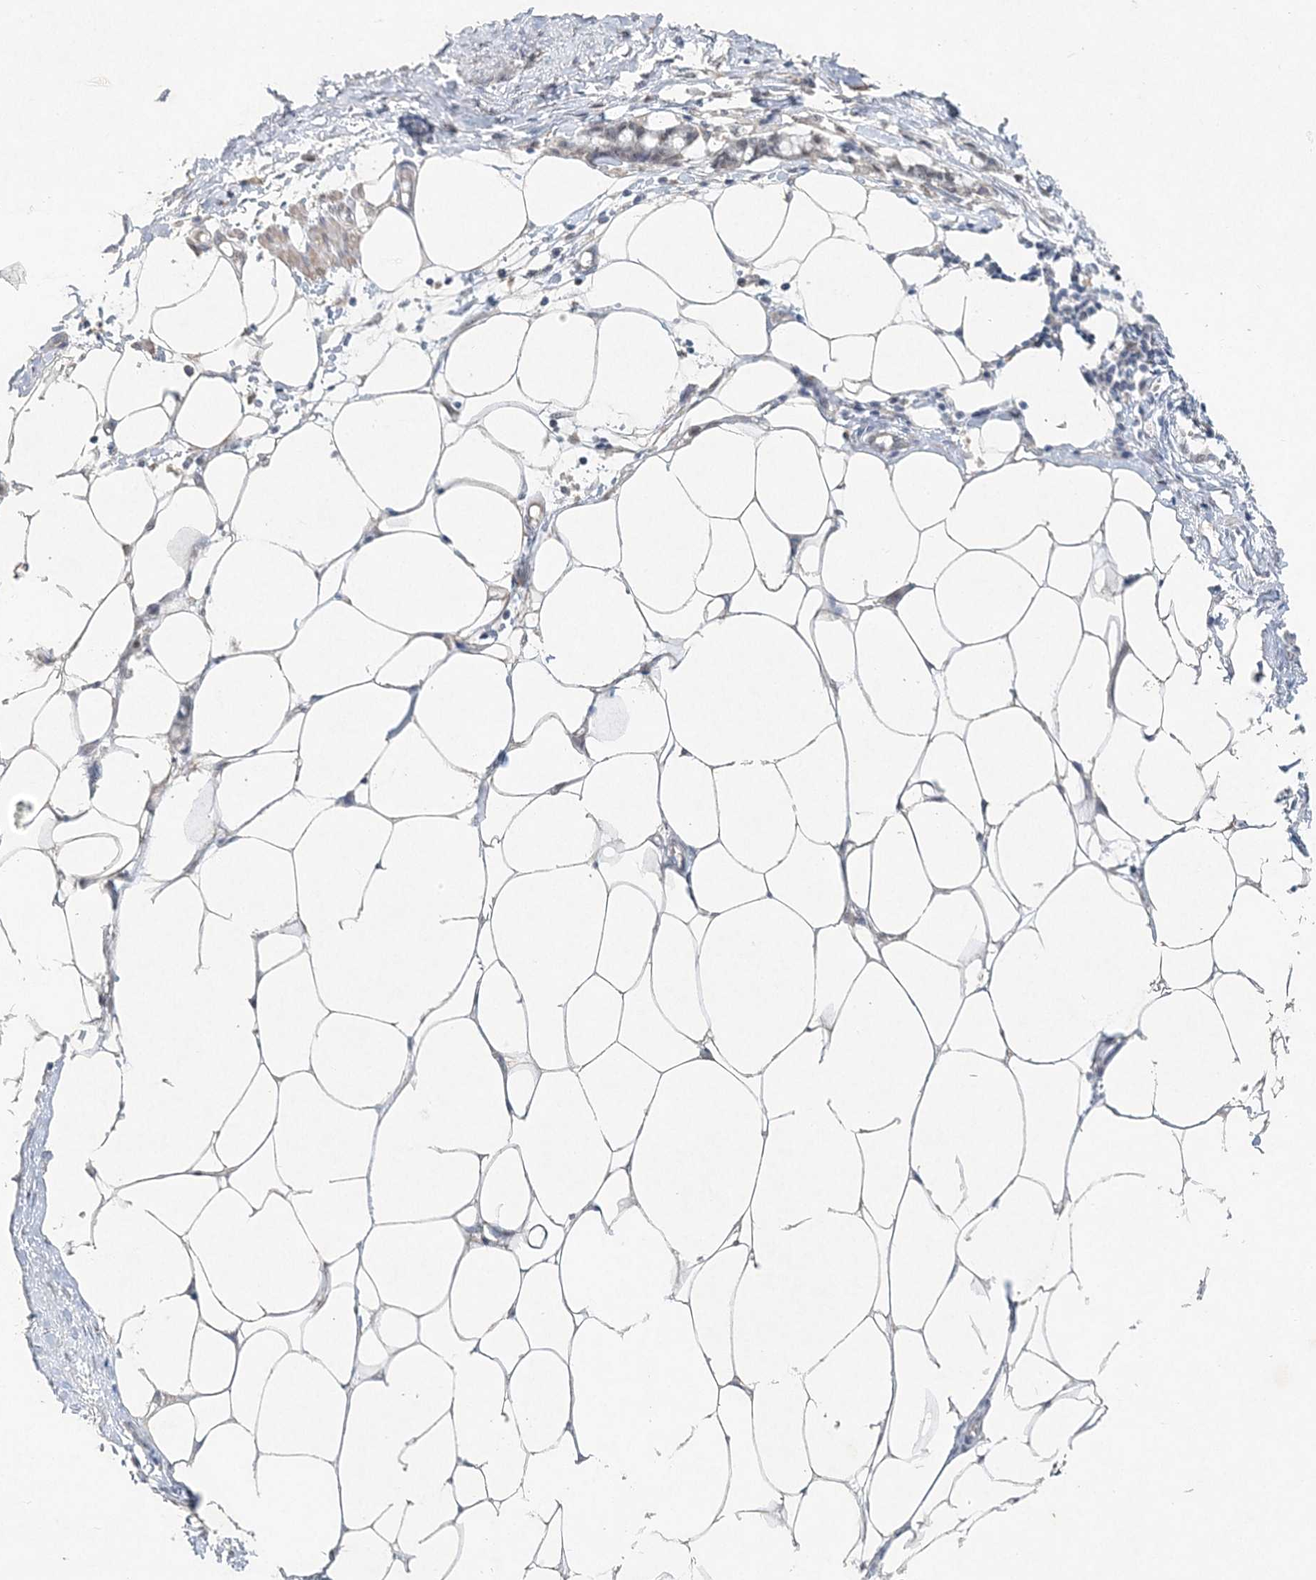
{"staining": {"intensity": "negative", "quantity": "none", "location": "none"}, "tissue": "adipose tissue", "cell_type": "Adipocytes", "image_type": "normal", "snomed": [{"axis": "morphology", "description": "Normal tissue, NOS"}, {"axis": "morphology", "description": "Adenocarcinoma, NOS"}, {"axis": "topography", "description": "Colon"}, {"axis": "topography", "description": "Peripheral nerve tissue"}], "caption": "This is an immunohistochemistry (IHC) micrograph of normal adipose tissue. There is no staining in adipocytes.", "gene": "MAT2B", "patient": {"sex": "male", "age": 14}}